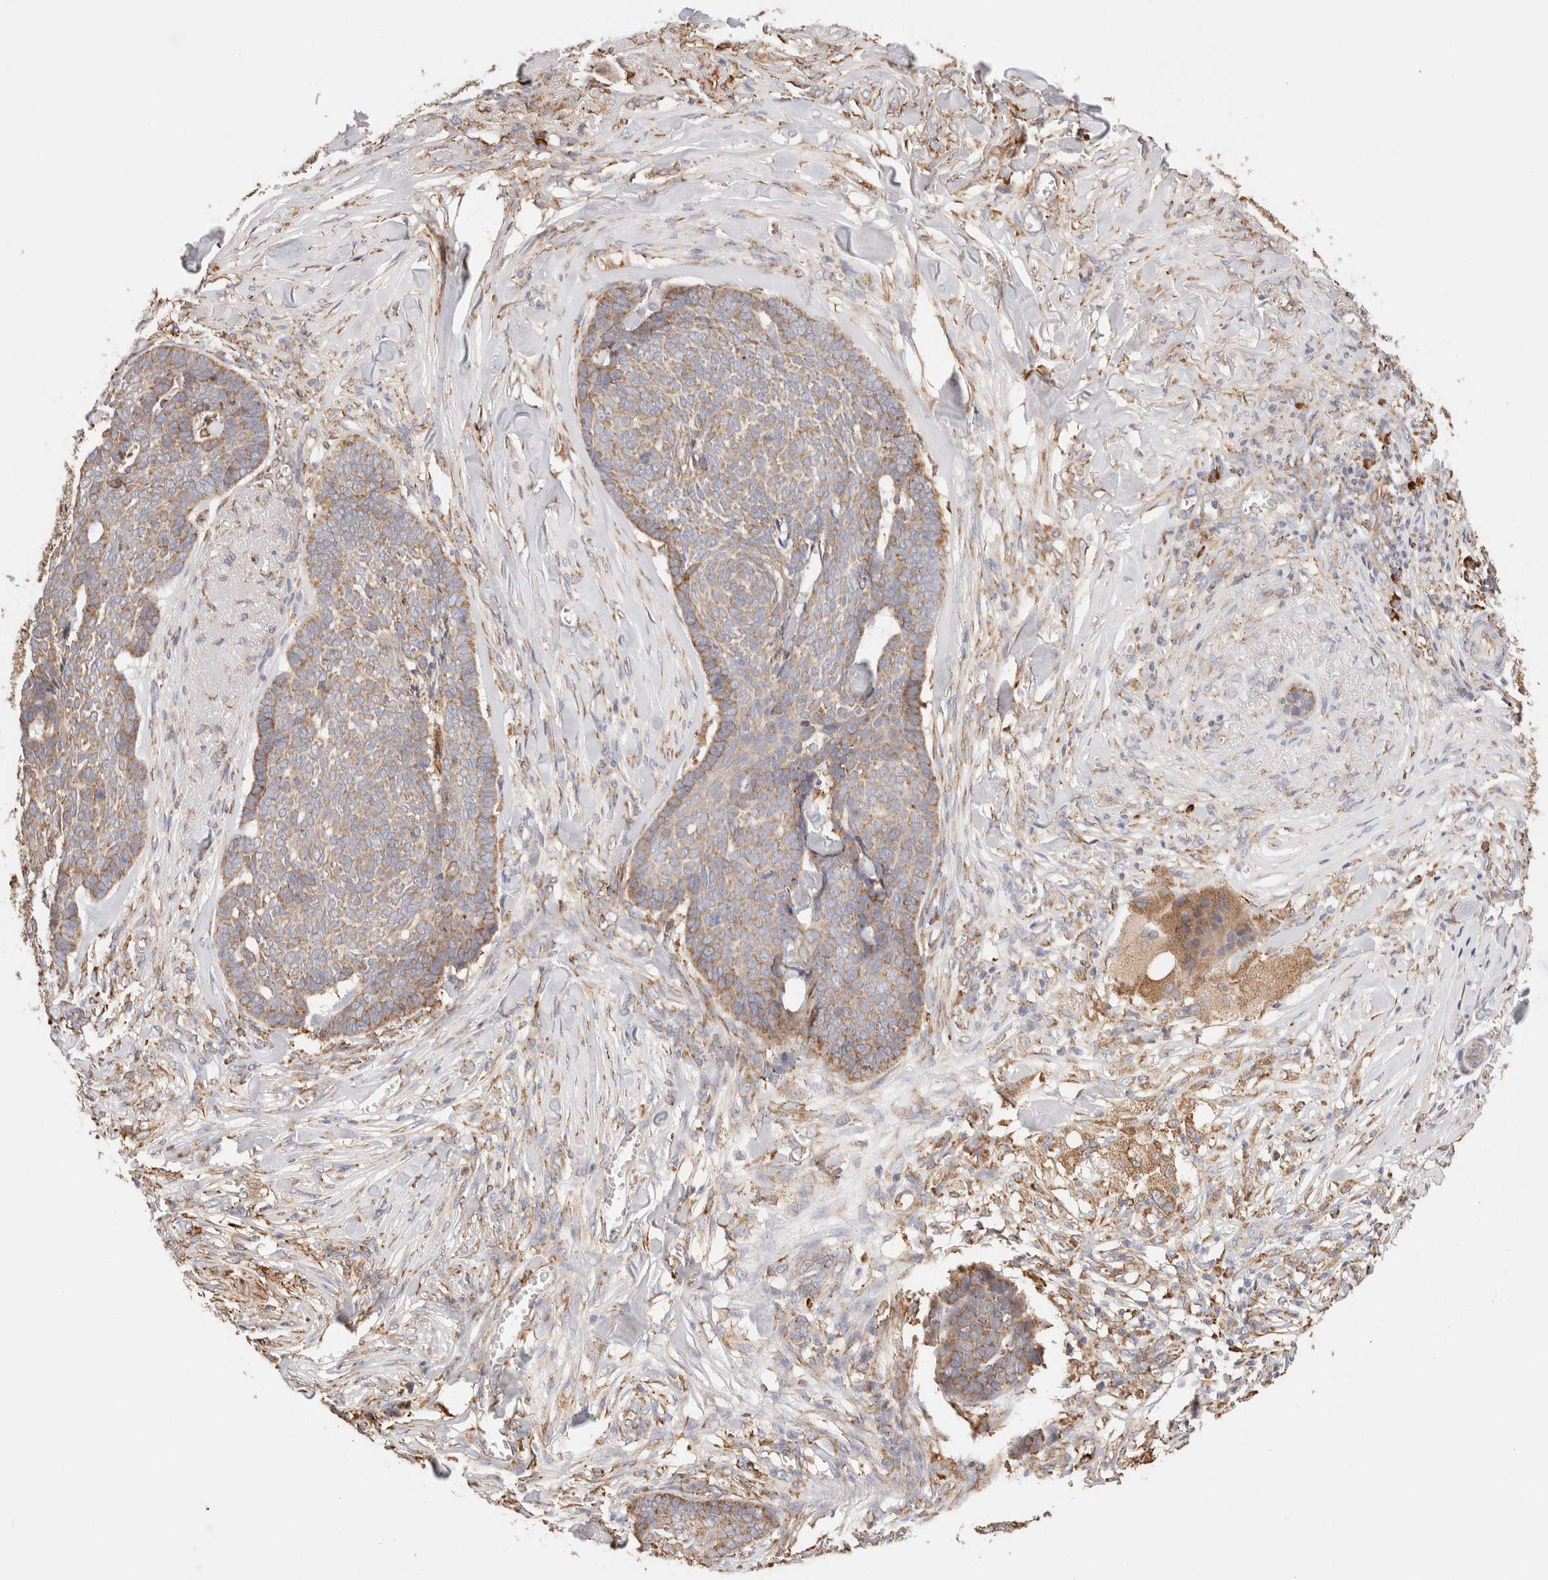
{"staining": {"intensity": "weak", "quantity": ">75%", "location": "cytoplasmic/membranous"}, "tissue": "skin cancer", "cell_type": "Tumor cells", "image_type": "cancer", "snomed": [{"axis": "morphology", "description": "Basal cell carcinoma"}, {"axis": "topography", "description": "Skin"}], "caption": "A high-resolution histopathology image shows immunohistochemistry (IHC) staining of basal cell carcinoma (skin), which shows weak cytoplasmic/membranous staining in about >75% of tumor cells.", "gene": "FER", "patient": {"sex": "male", "age": 84}}